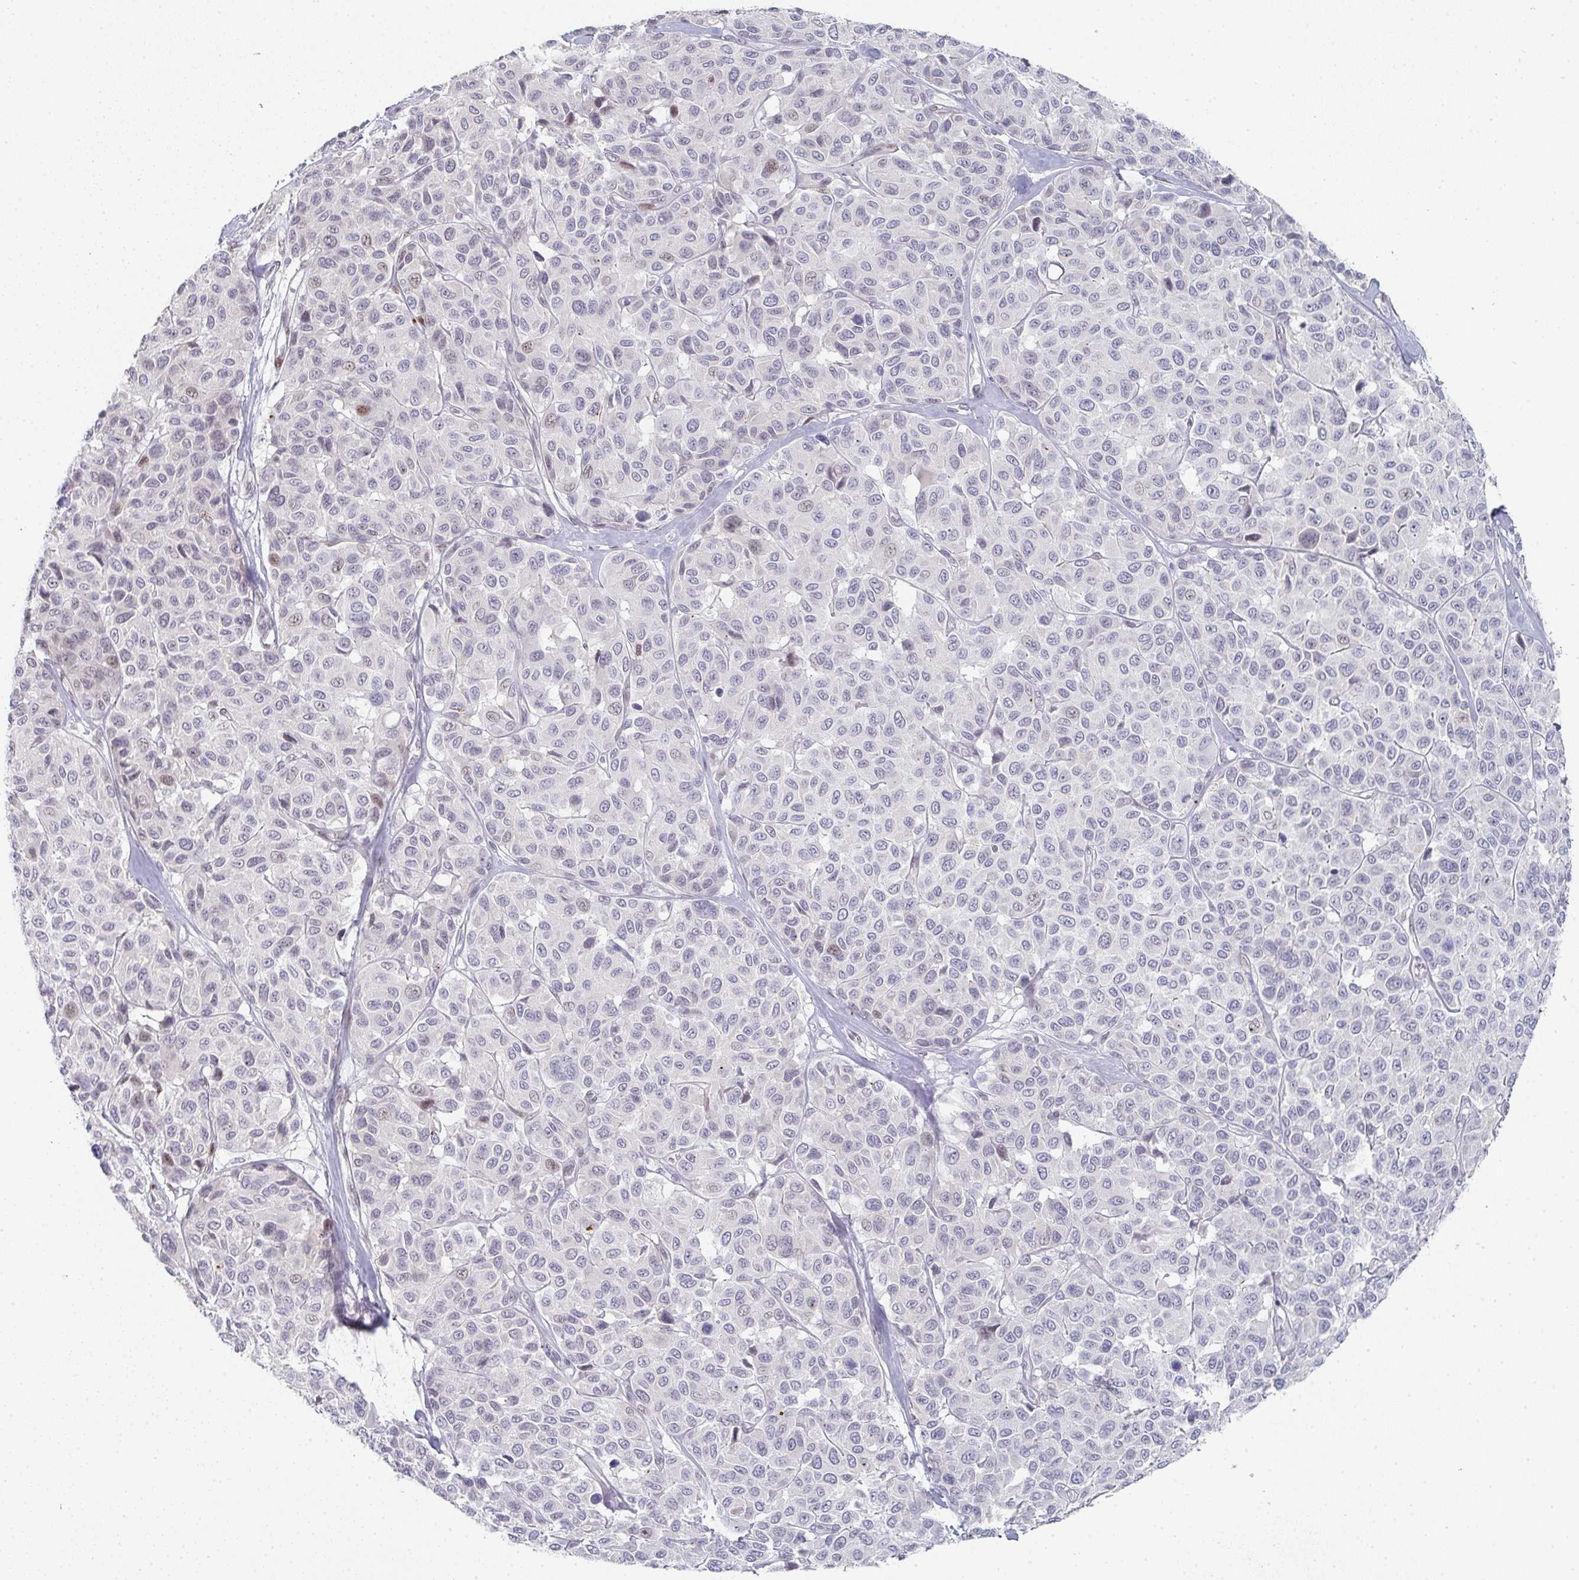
{"staining": {"intensity": "weak", "quantity": "<25%", "location": "nuclear"}, "tissue": "melanoma", "cell_type": "Tumor cells", "image_type": "cancer", "snomed": [{"axis": "morphology", "description": "Malignant melanoma, NOS"}, {"axis": "topography", "description": "Skin"}], "caption": "Immunohistochemistry of melanoma displays no expression in tumor cells.", "gene": "POU2AF2", "patient": {"sex": "female", "age": 66}}